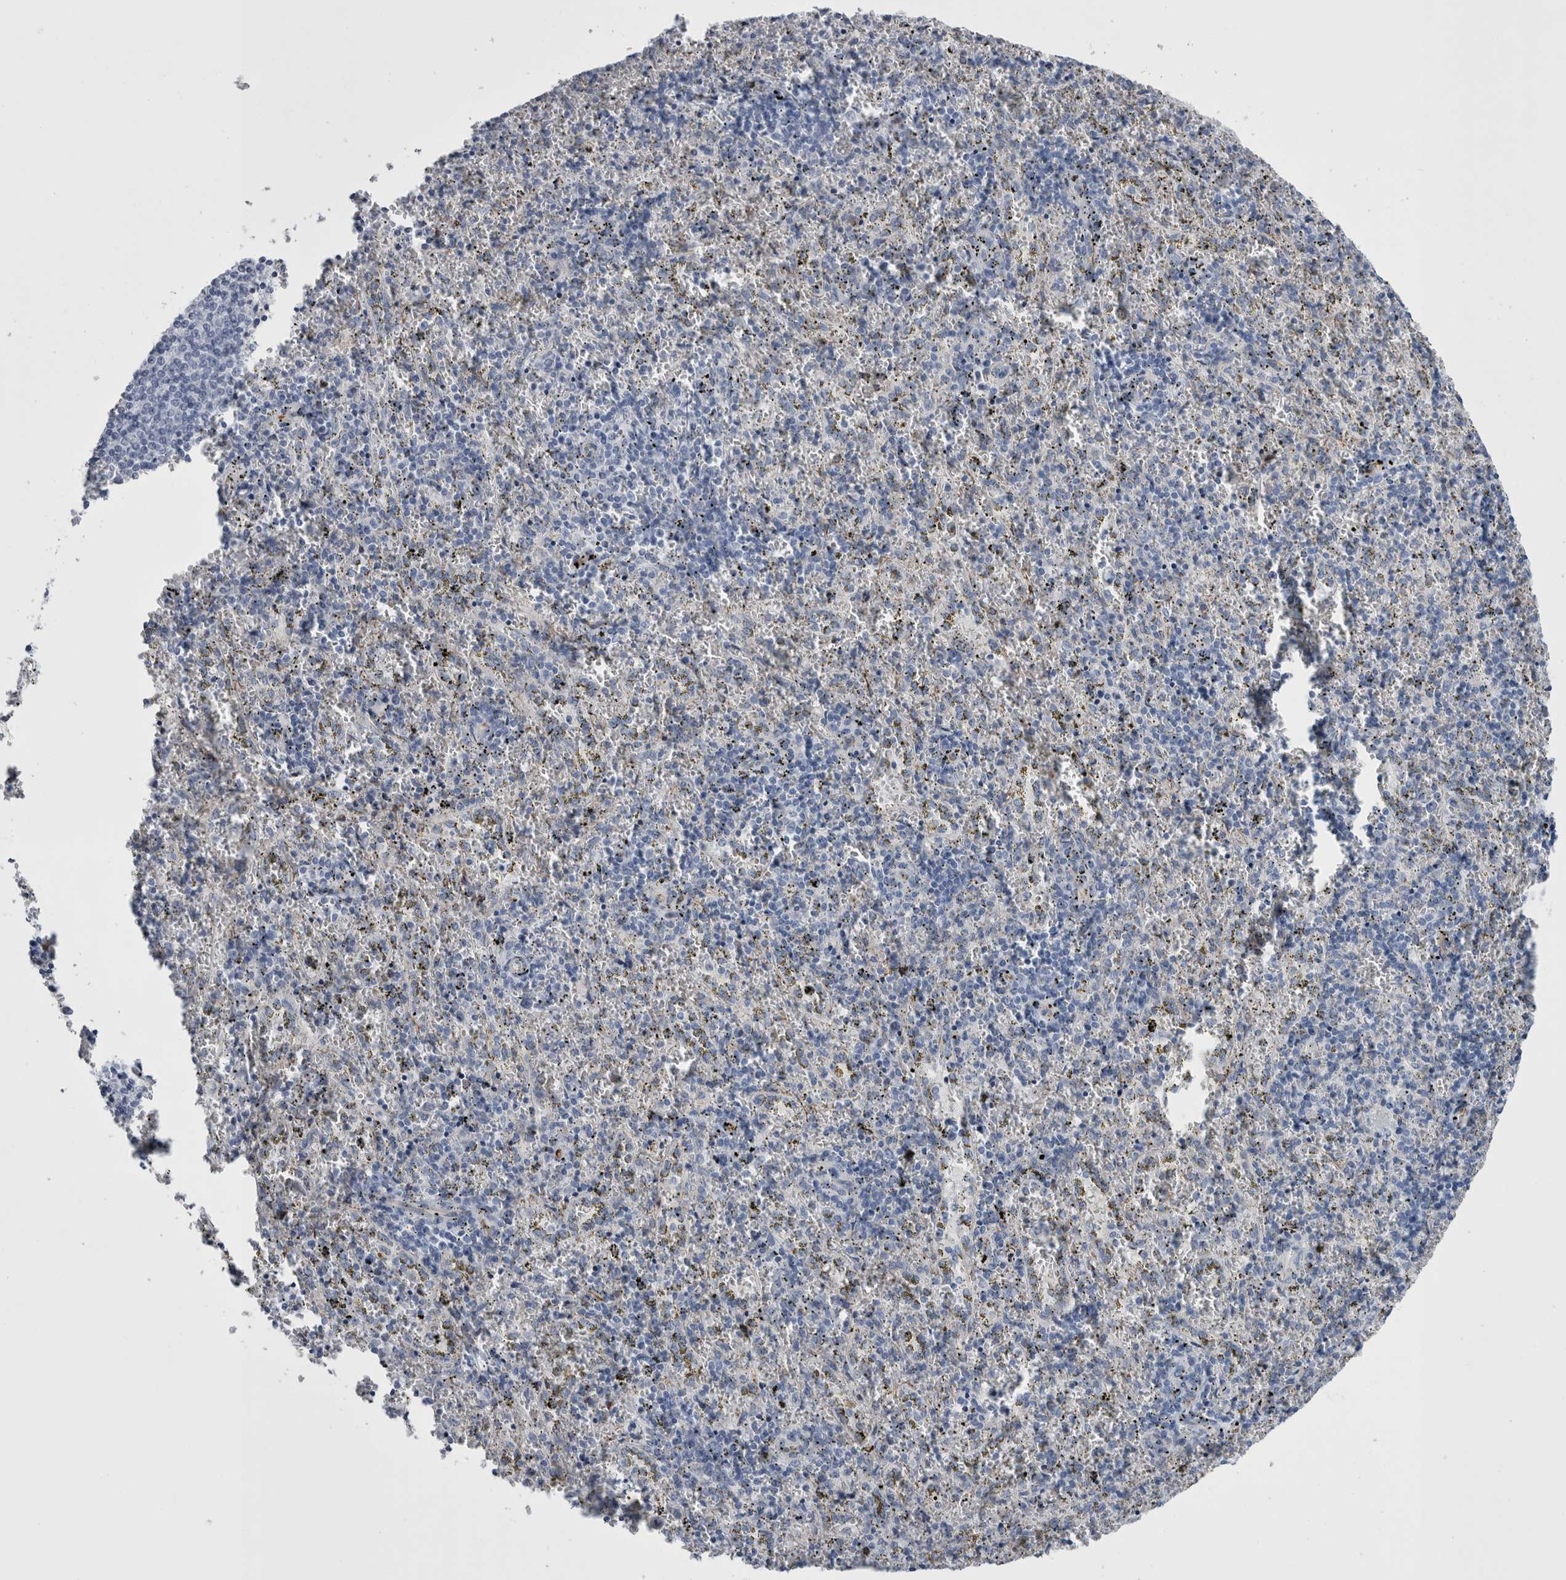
{"staining": {"intensity": "negative", "quantity": "none", "location": "none"}, "tissue": "spleen", "cell_type": "Cells in red pulp", "image_type": "normal", "snomed": [{"axis": "morphology", "description": "Normal tissue, NOS"}, {"axis": "topography", "description": "Spleen"}], "caption": "This photomicrograph is of unremarkable spleen stained with IHC to label a protein in brown with the nuclei are counter-stained blue. There is no expression in cells in red pulp.", "gene": "VWDE", "patient": {"sex": "male", "age": 11}}